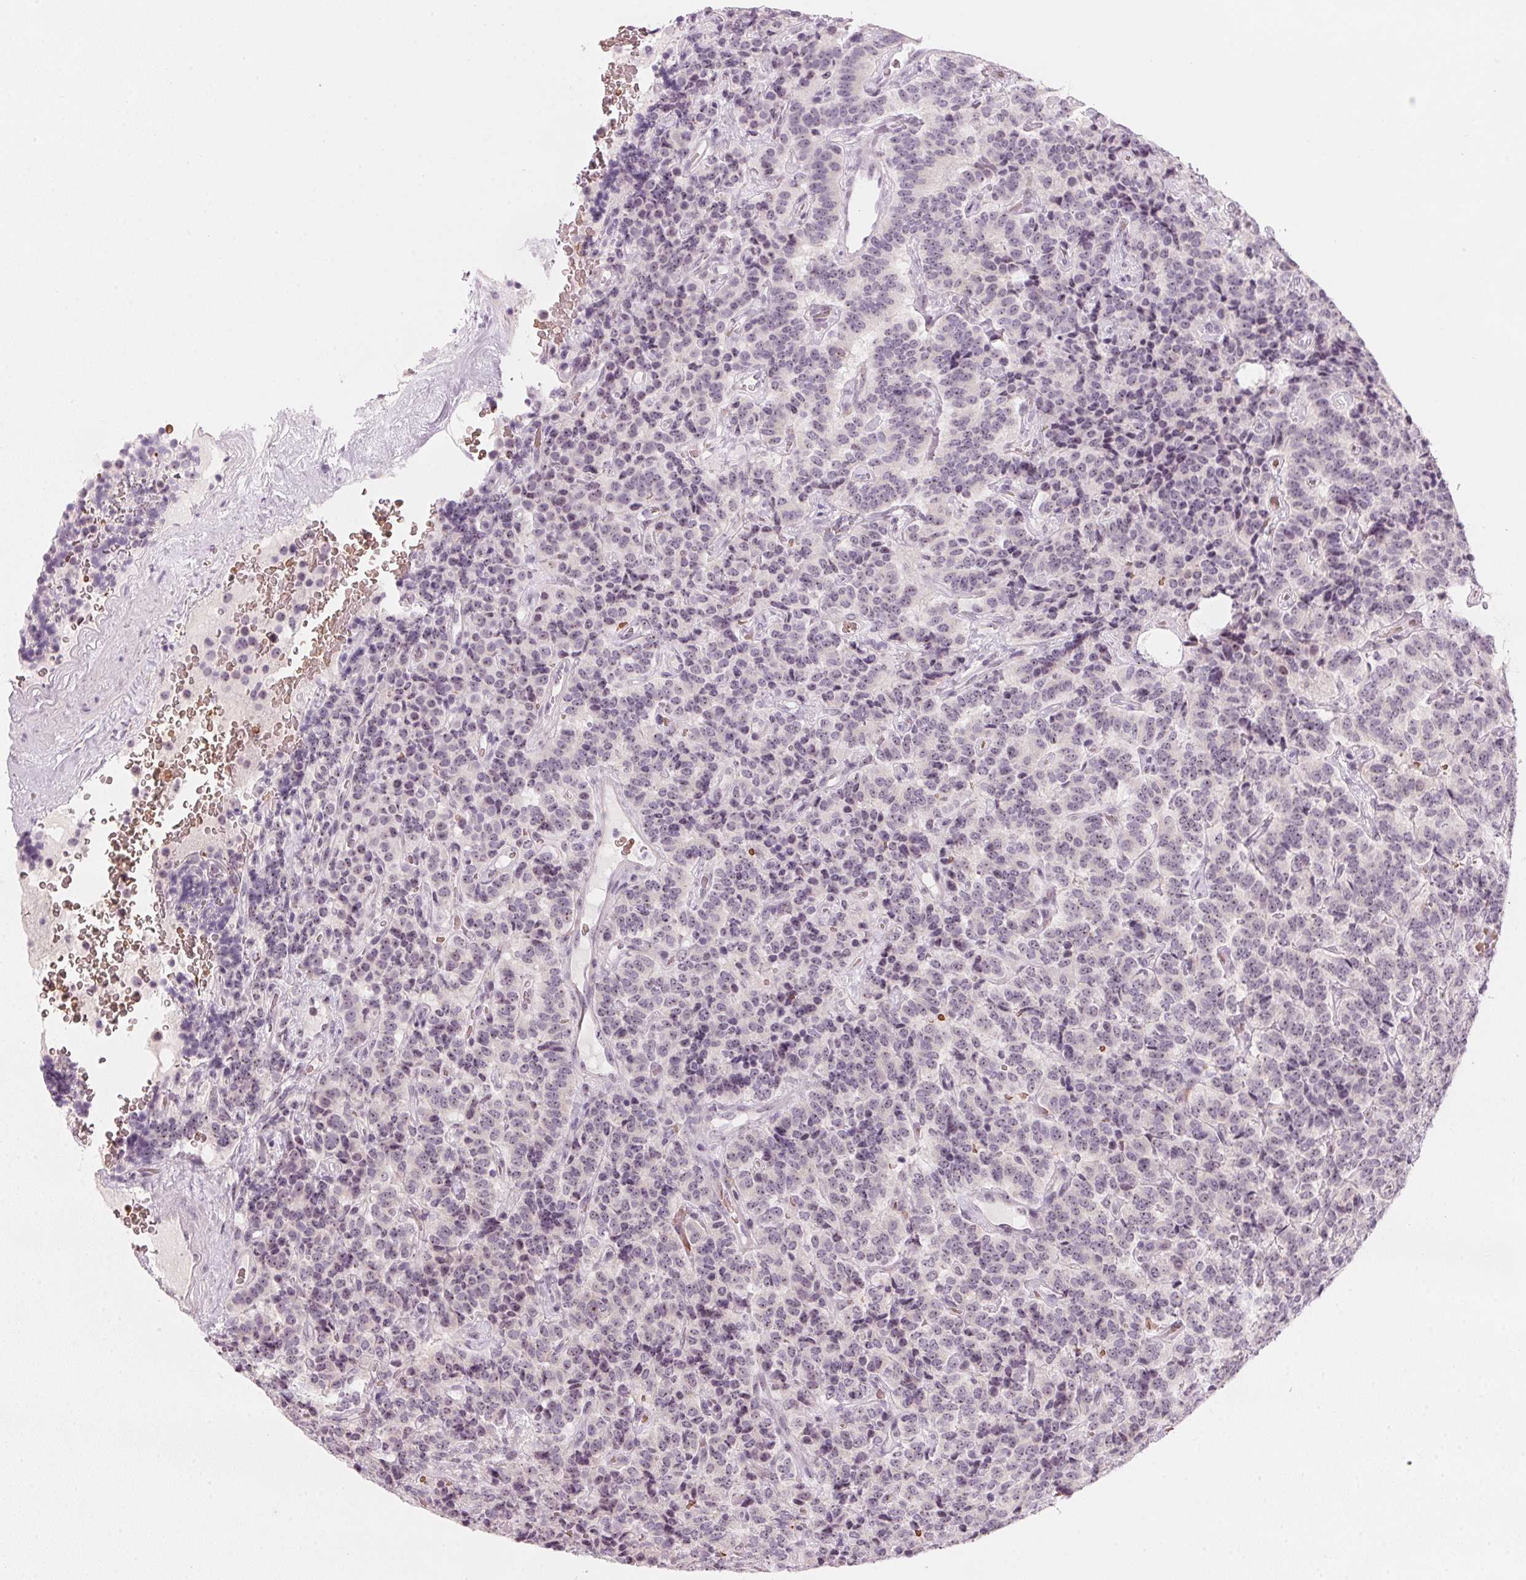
{"staining": {"intensity": "weak", "quantity": "25%-75%", "location": "nuclear"}, "tissue": "carcinoid", "cell_type": "Tumor cells", "image_type": "cancer", "snomed": [{"axis": "morphology", "description": "Carcinoid, malignant, NOS"}, {"axis": "topography", "description": "Pancreas"}], "caption": "Protein staining exhibits weak nuclear staining in approximately 25%-75% of tumor cells in carcinoid.", "gene": "DNTTIP2", "patient": {"sex": "male", "age": 36}}